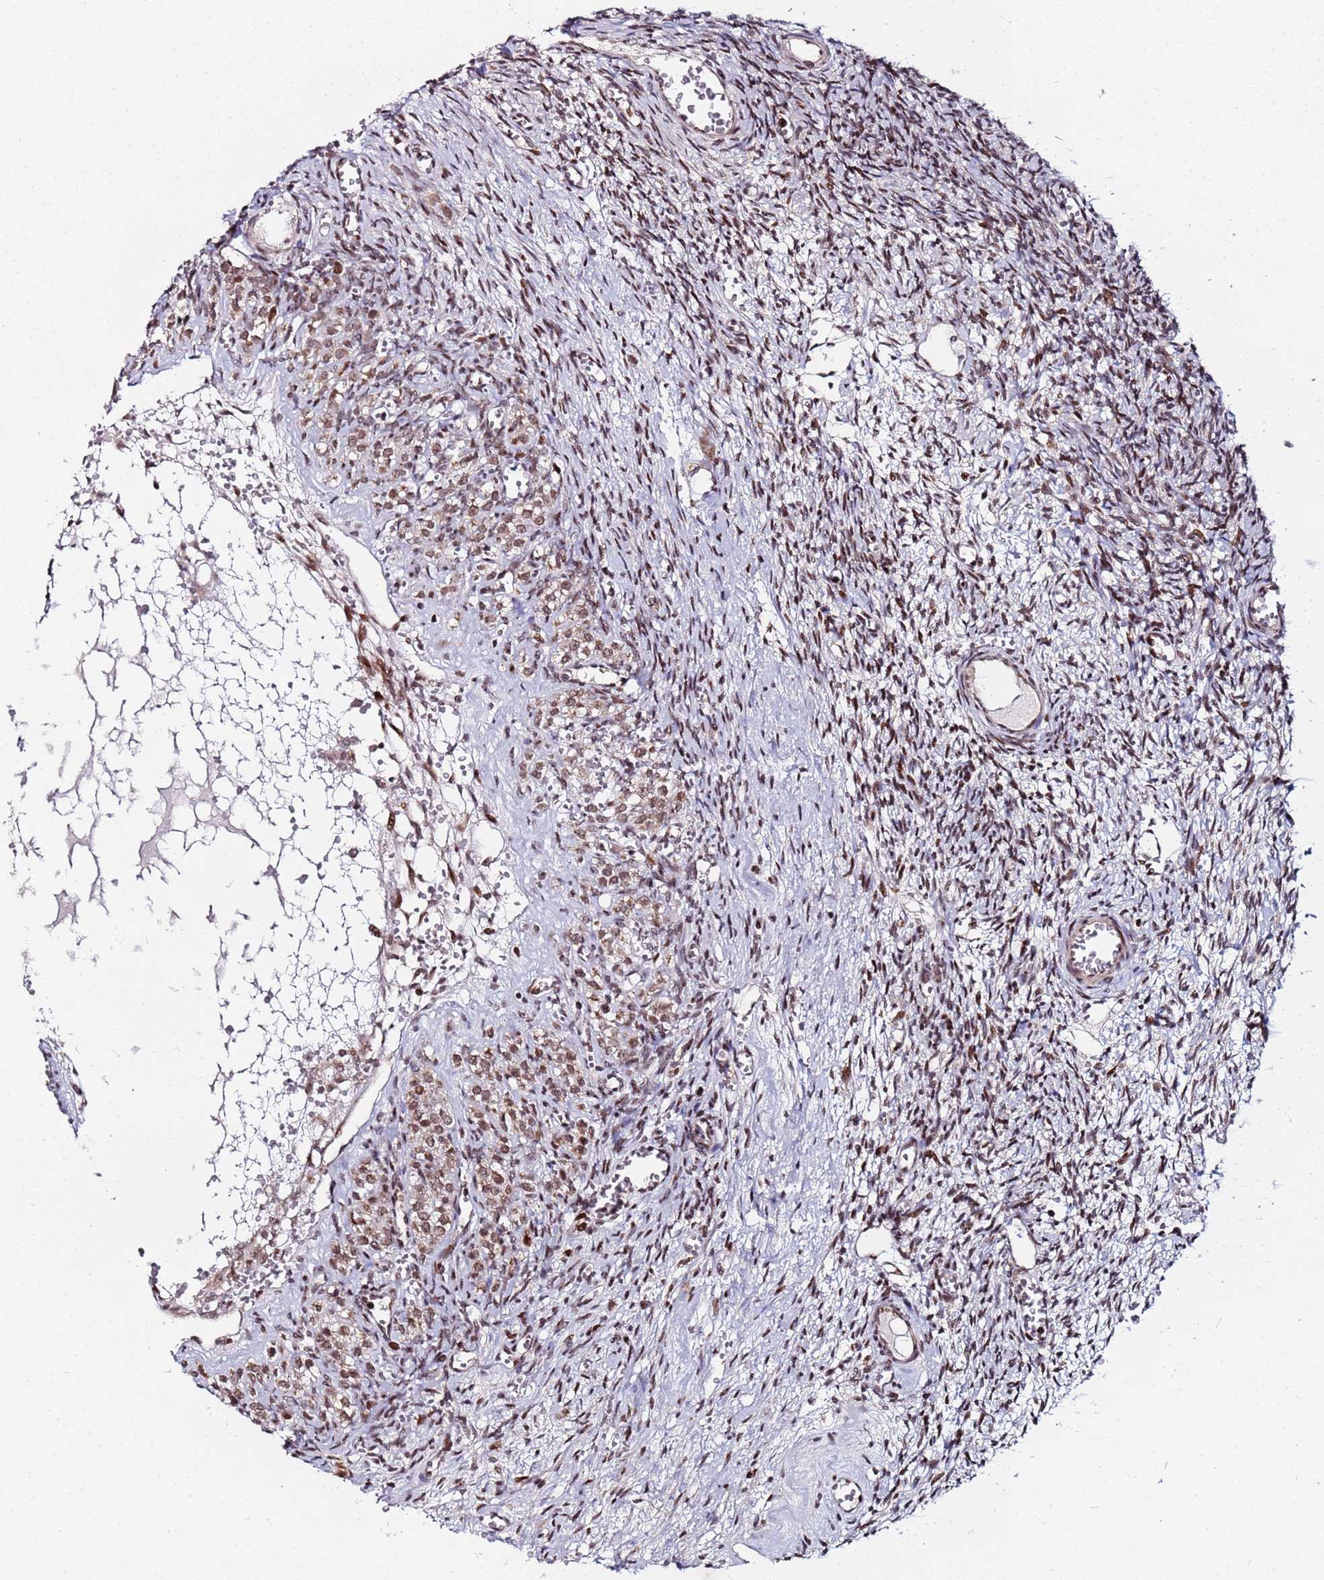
{"staining": {"intensity": "moderate", "quantity": ">75%", "location": "nuclear"}, "tissue": "ovary", "cell_type": "Ovarian stroma cells", "image_type": "normal", "snomed": [{"axis": "morphology", "description": "Normal tissue, NOS"}, {"axis": "topography", "description": "Ovary"}], "caption": "A histopathology image of ovary stained for a protein displays moderate nuclear brown staining in ovarian stroma cells.", "gene": "PPM1H", "patient": {"sex": "female", "age": 39}}